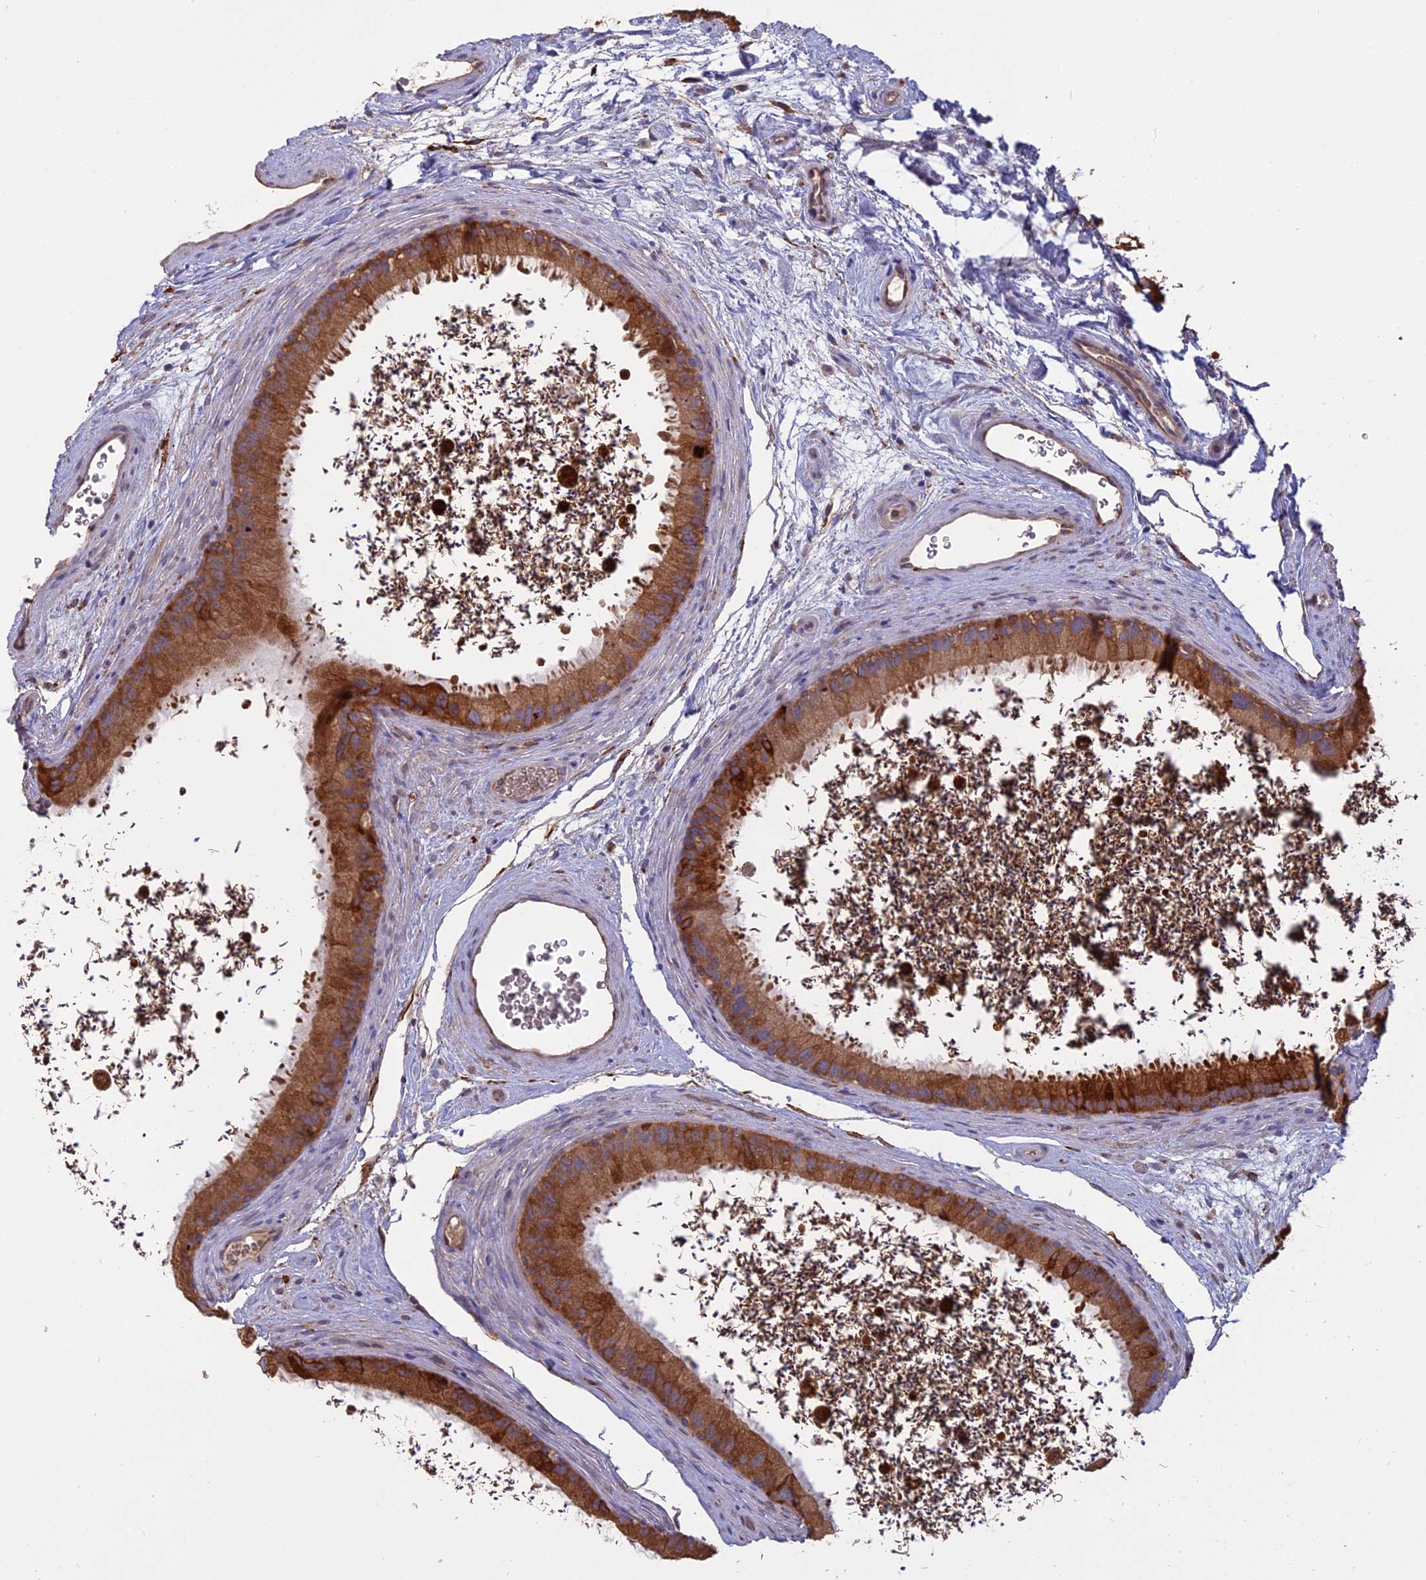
{"staining": {"intensity": "moderate", "quantity": ">75%", "location": "cytoplasmic/membranous"}, "tissue": "epididymis", "cell_type": "Glandular cells", "image_type": "normal", "snomed": [{"axis": "morphology", "description": "Normal tissue, NOS"}, {"axis": "topography", "description": "Epididymis, spermatic cord, NOS"}], "caption": "This is an image of IHC staining of normal epididymis, which shows moderate expression in the cytoplasmic/membranous of glandular cells.", "gene": "PPIC", "patient": {"sex": "male", "age": 50}}